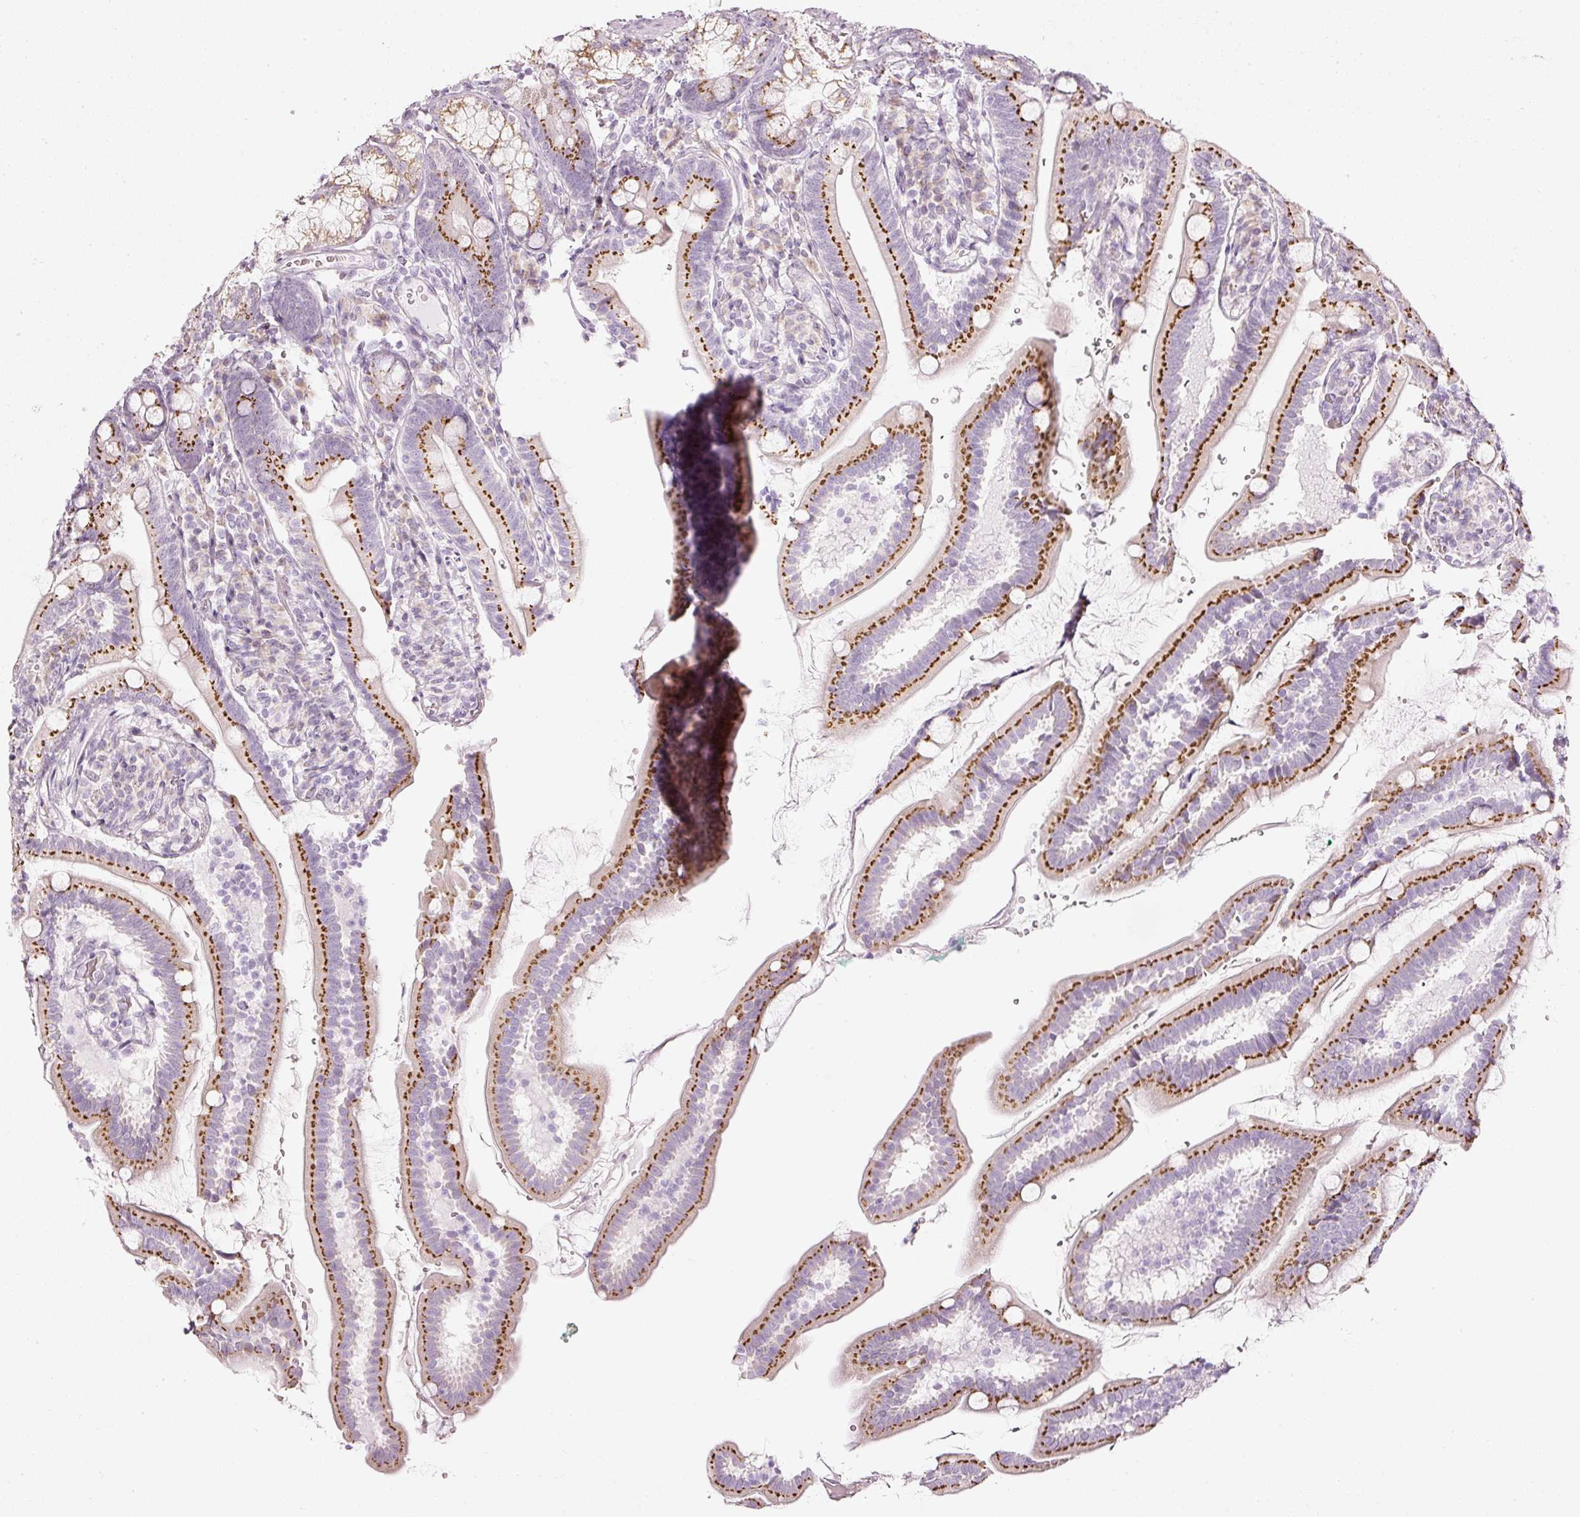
{"staining": {"intensity": "strong", "quantity": ">75%", "location": "cytoplasmic/membranous"}, "tissue": "duodenum", "cell_type": "Glandular cells", "image_type": "normal", "snomed": [{"axis": "morphology", "description": "Normal tissue, NOS"}, {"axis": "topography", "description": "Duodenum"}], "caption": "The image reveals staining of benign duodenum, revealing strong cytoplasmic/membranous protein staining (brown color) within glandular cells.", "gene": "SDF4", "patient": {"sex": "female", "age": 67}}